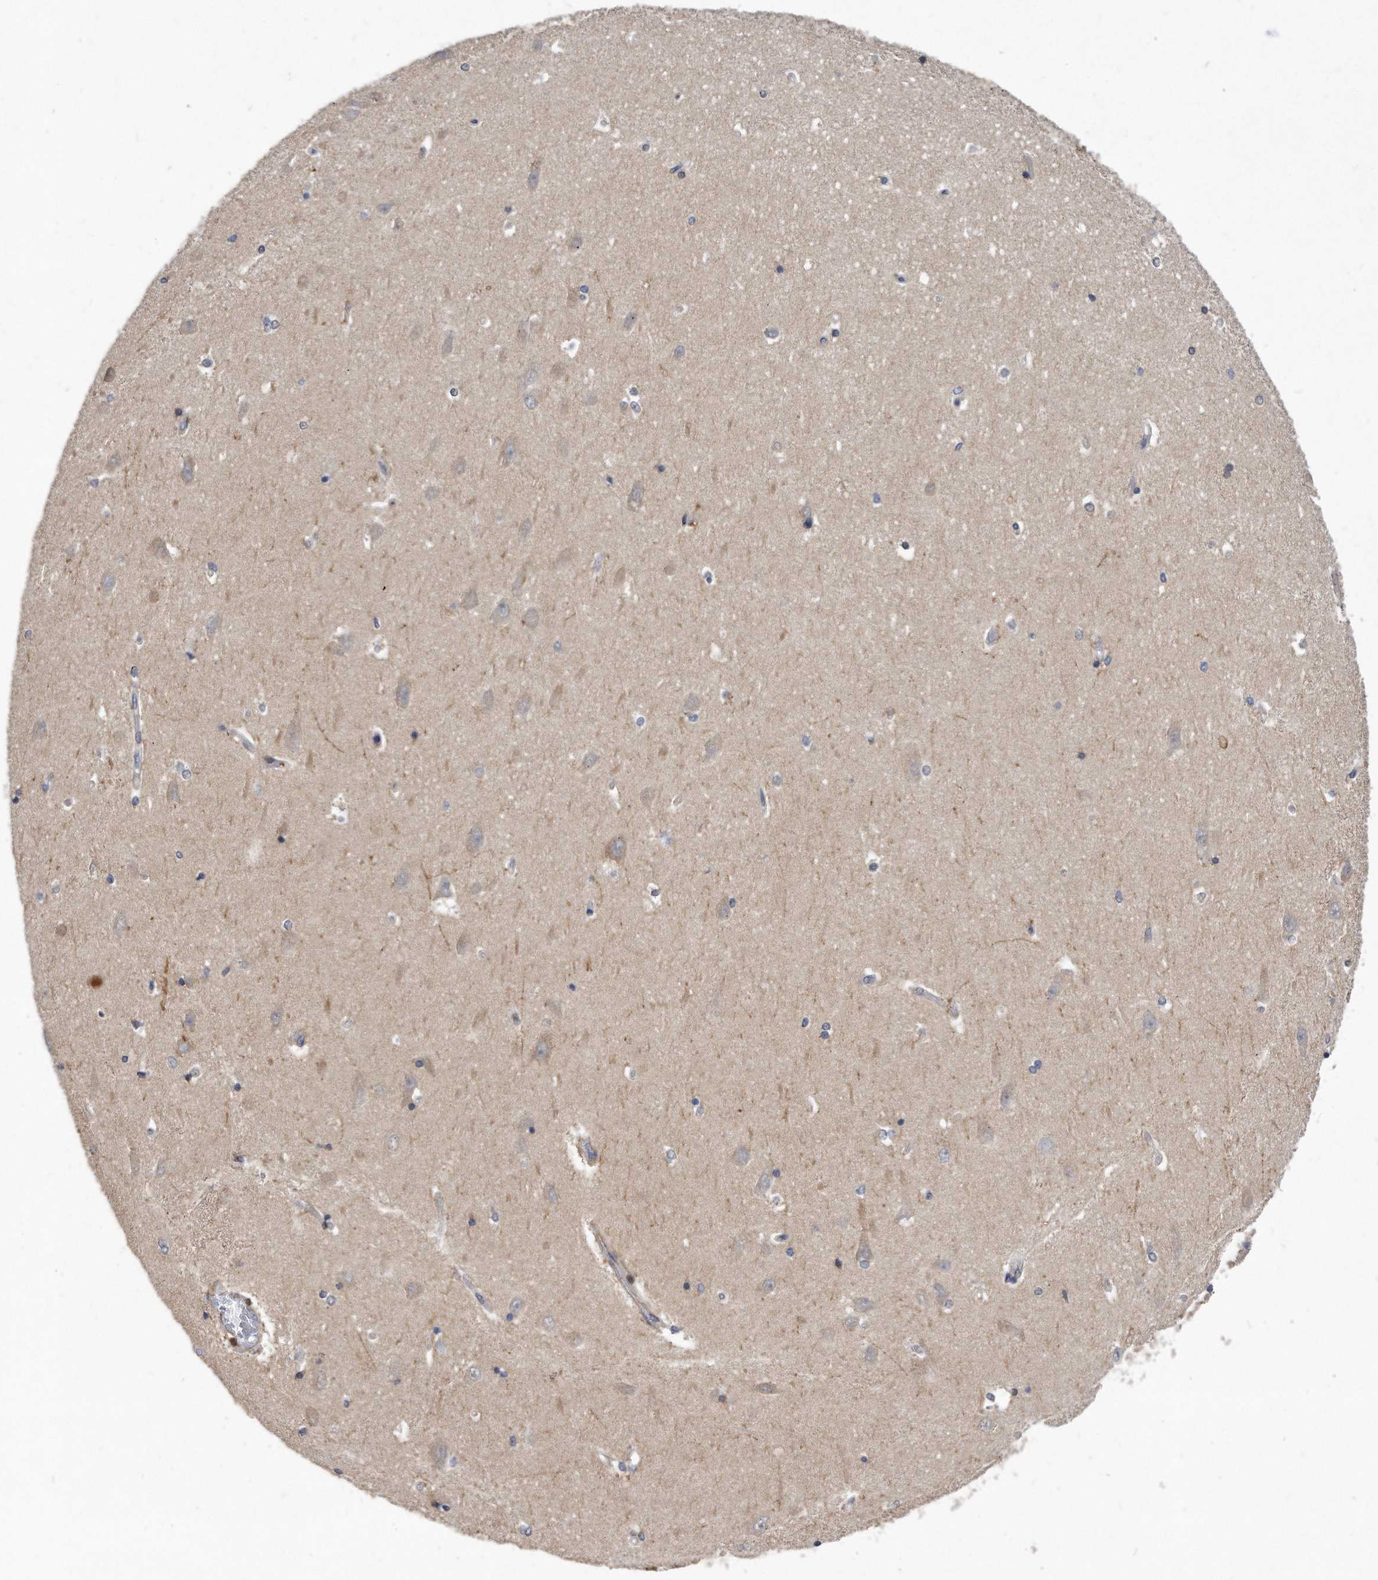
{"staining": {"intensity": "negative", "quantity": "none", "location": "none"}, "tissue": "hippocampus", "cell_type": "Glial cells", "image_type": "normal", "snomed": [{"axis": "morphology", "description": "Normal tissue, NOS"}, {"axis": "topography", "description": "Hippocampus"}], "caption": "IHC image of unremarkable hippocampus stained for a protein (brown), which exhibits no staining in glial cells. (DAB (3,3'-diaminobenzidine) immunohistochemistry with hematoxylin counter stain).", "gene": "ATG5", "patient": {"sex": "male", "age": 45}}